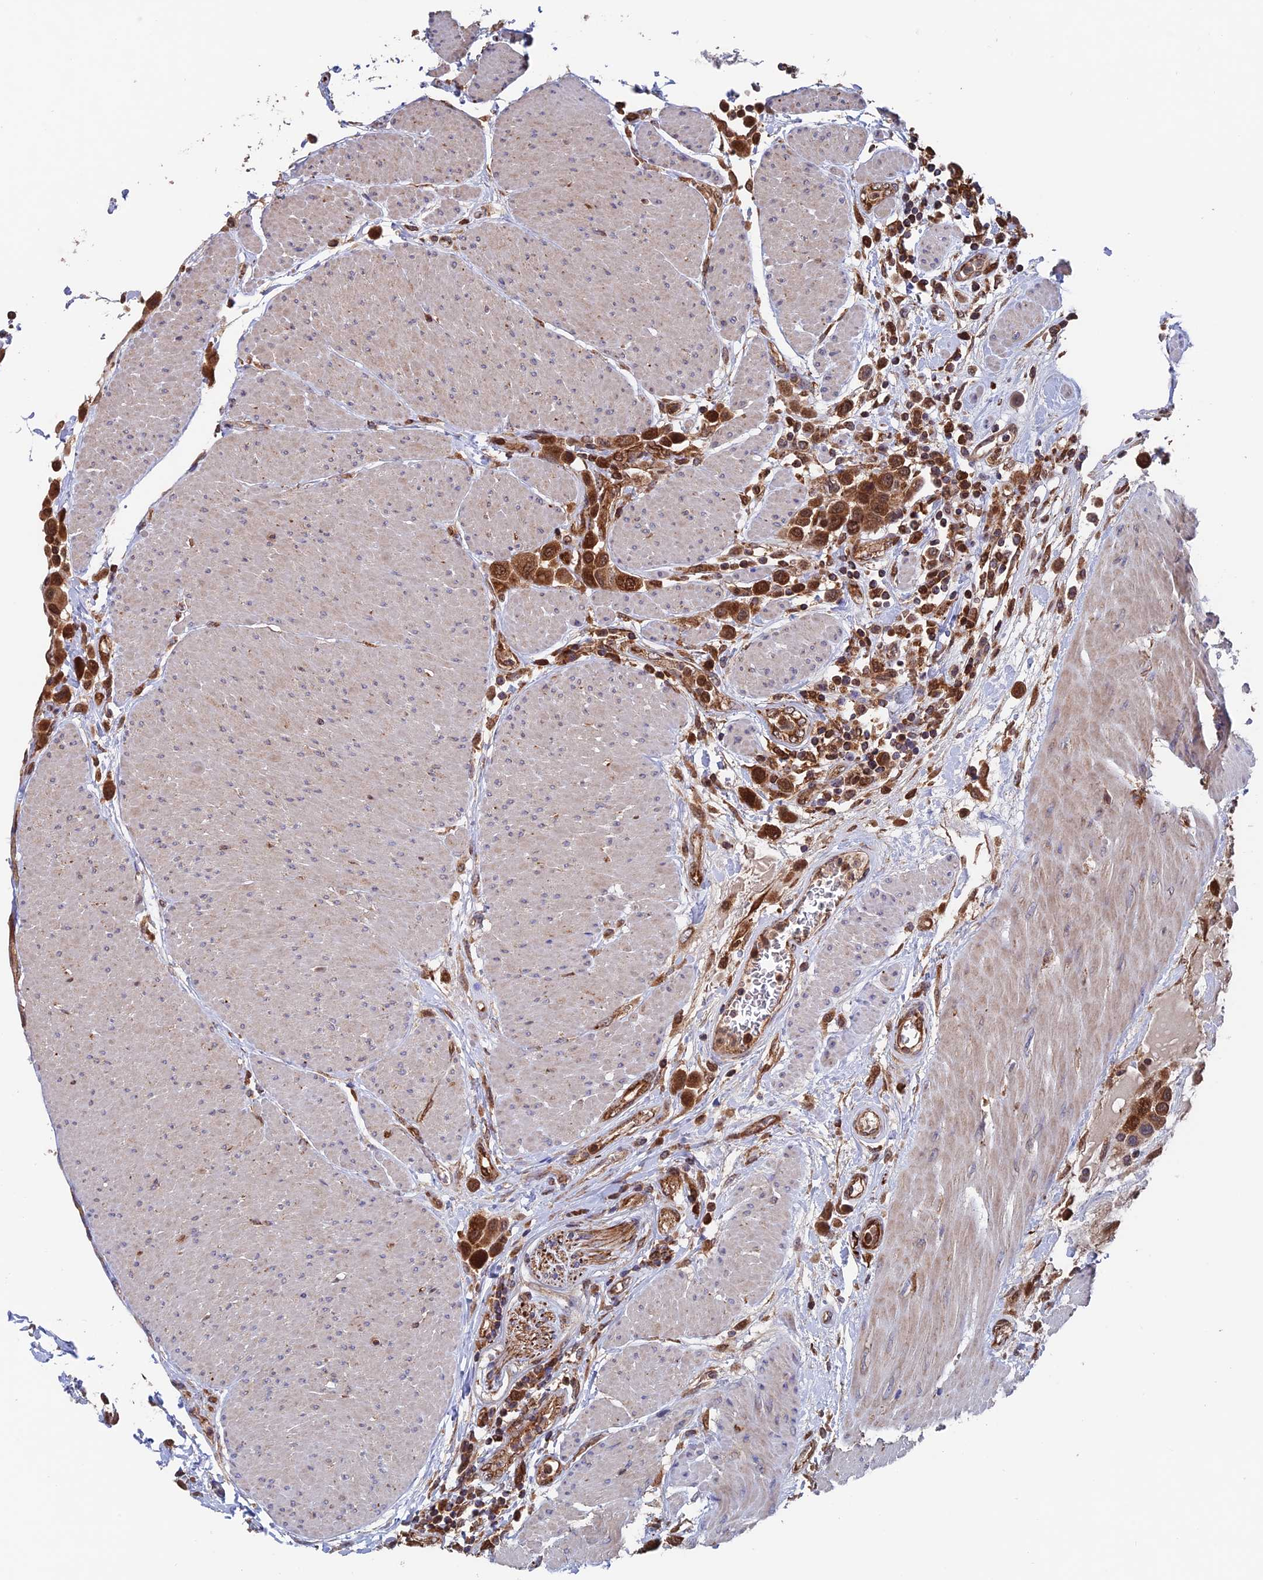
{"staining": {"intensity": "strong", "quantity": ">75%", "location": "cytoplasmic/membranous"}, "tissue": "urothelial cancer", "cell_type": "Tumor cells", "image_type": "cancer", "snomed": [{"axis": "morphology", "description": "Urothelial carcinoma, High grade"}, {"axis": "topography", "description": "Urinary bladder"}], "caption": "Tumor cells exhibit high levels of strong cytoplasmic/membranous expression in about >75% of cells in human urothelial cancer. The staining was performed using DAB (3,3'-diaminobenzidine), with brown indicating positive protein expression. Nuclei are stained blue with hematoxylin.", "gene": "DTYMK", "patient": {"sex": "male", "age": 50}}